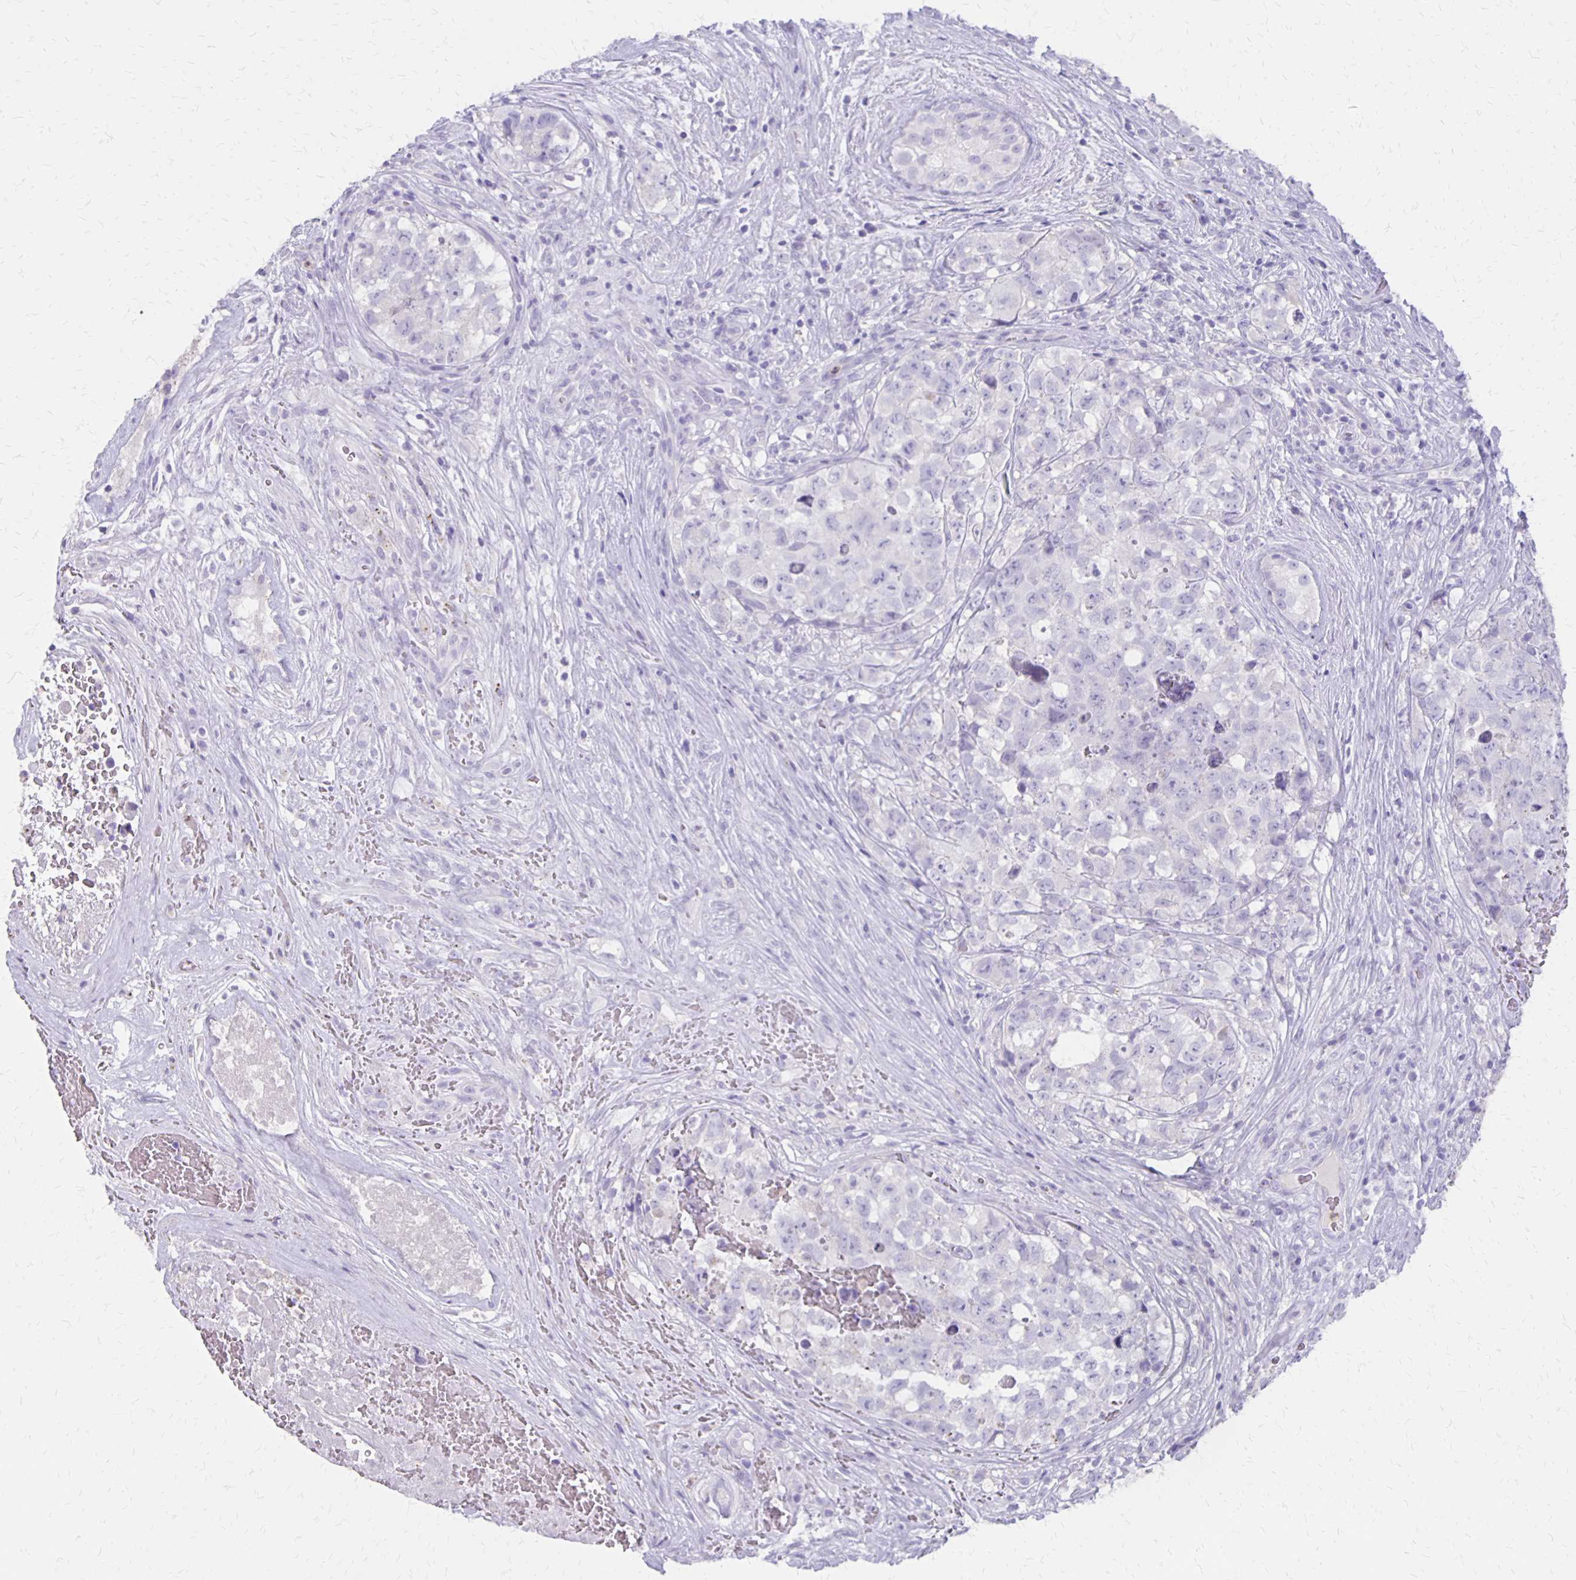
{"staining": {"intensity": "negative", "quantity": "none", "location": "none"}, "tissue": "testis cancer", "cell_type": "Tumor cells", "image_type": "cancer", "snomed": [{"axis": "morphology", "description": "Carcinoma, Embryonal, NOS"}, {"axis": "topography", "description": "Testis"}], "caption": "Tumor cells show no significant staining in testis embryonal carcinoma.", "gene": "SEPTIN5", "patient": {"sex": "male", "age": 18}}